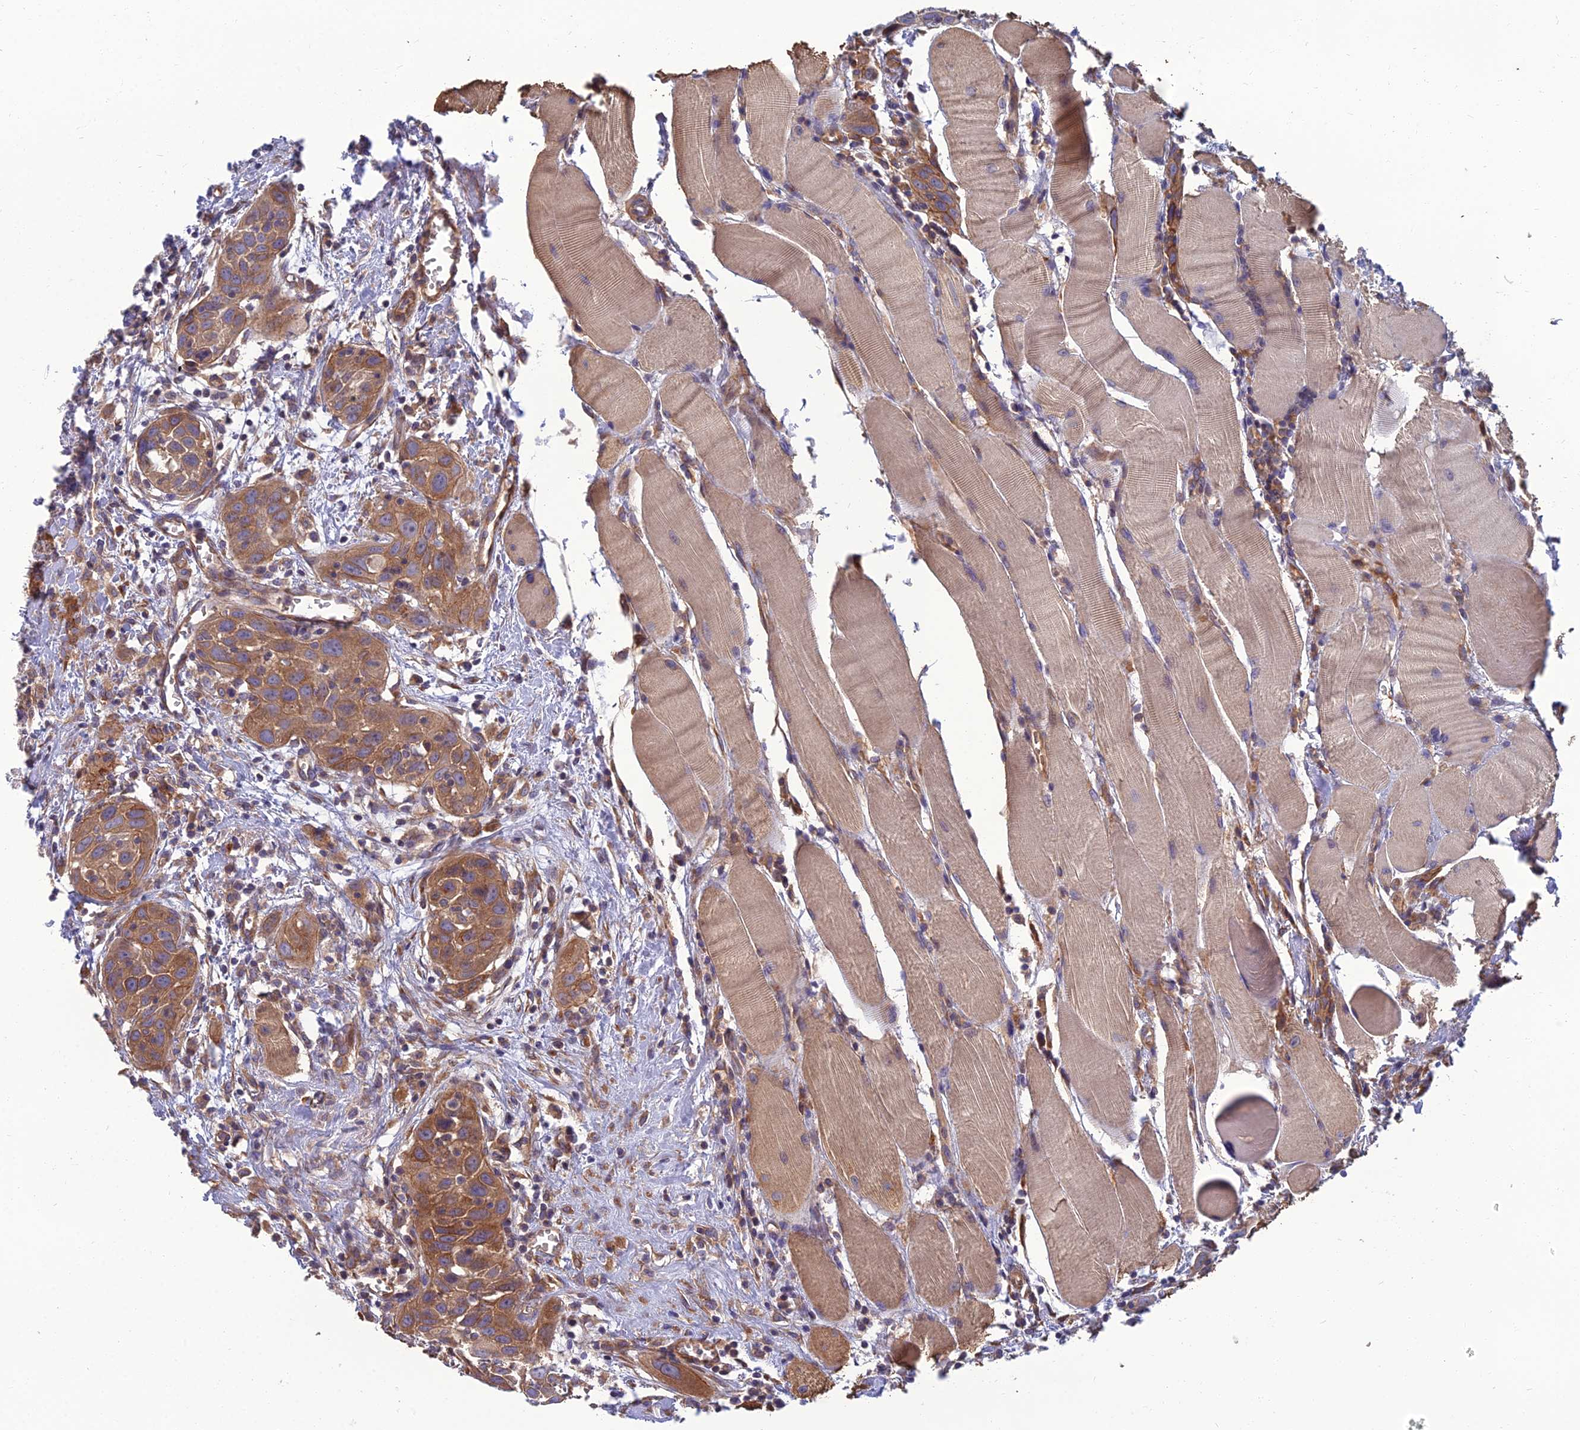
{"staining": {"intensity": "moderate", "quantity": ">75%", "location": "cytoplasmic/membranous"}, "tissue": "head and neck cancer", "cell_type": "Tumor cells", "image_type": "cancer", "snomed": [{"axis": "morphology", "description": "Squamous cell carcinoma, NOS"}, {"axis": "topography", "description": "Oral tissue"}, {"axis": "topography", "description": "Head-Neck"}], "caption": "Protein expression by IHC exhibits moderate cytoplasmic/membranous positivity in approximately >75% of tumor cells in head and neck squamous cell carcinoma.", "gene": "WDR24", "patient": {"sex": "female", "age": 50}}